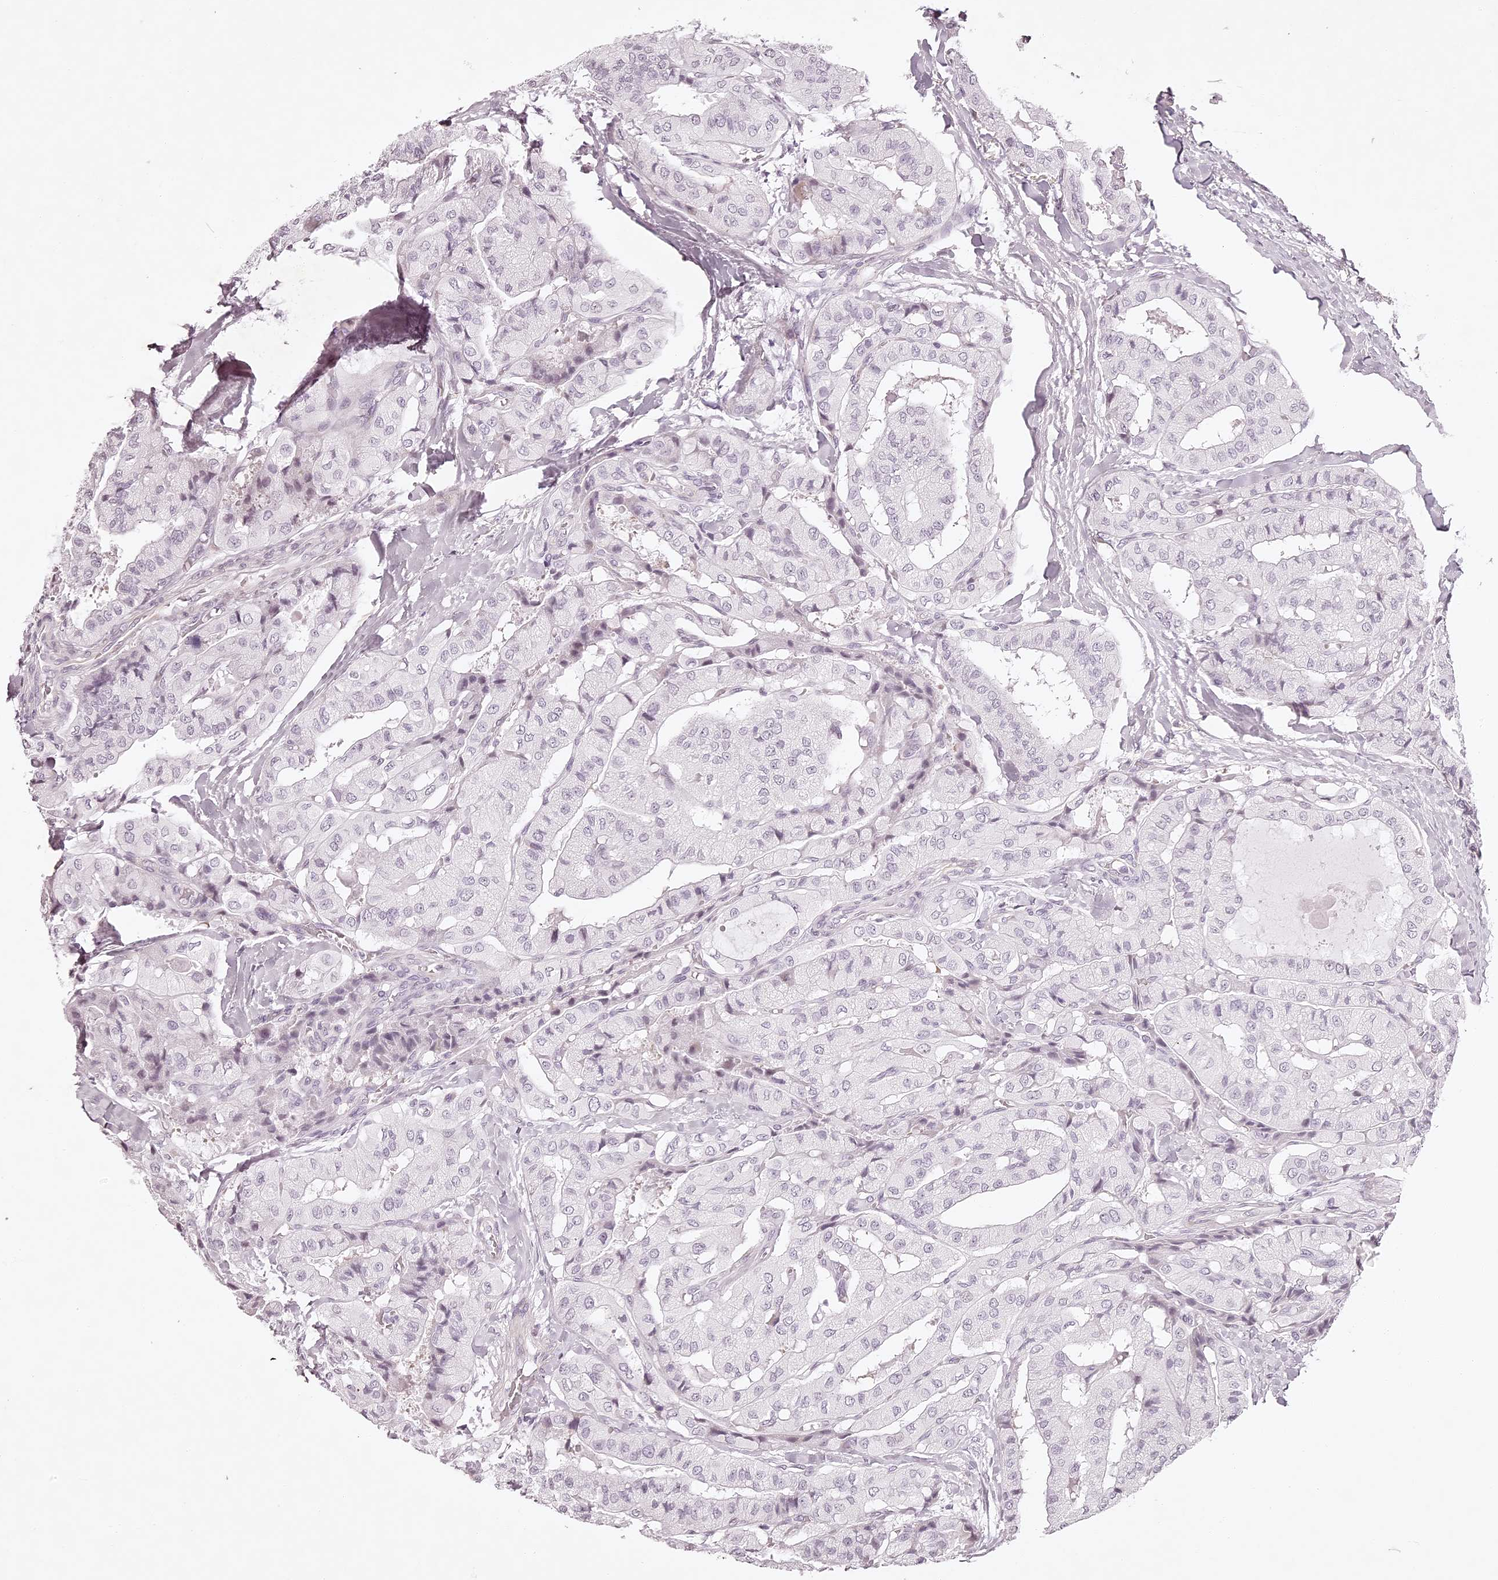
{"staining": {"intensity": "negative", "quantity": "none", "location": "none"}, "tissue": "thyroid cancer", "cell_type": "Tumor cells", "image_type": "cancer", "snomed": [{"axis": "morphology", "description": "Papillary adenocarcinoma, NOS"}, {"axis": "topography", "description": "Thyroid gland"}], "caption": "Photomicrograph shows no significant protein positivity in tumor cells of thyroid papillary adenocarcinoma.", "gene": "ELAPOR1", "patient": {"sex": "female", "age": 59}}